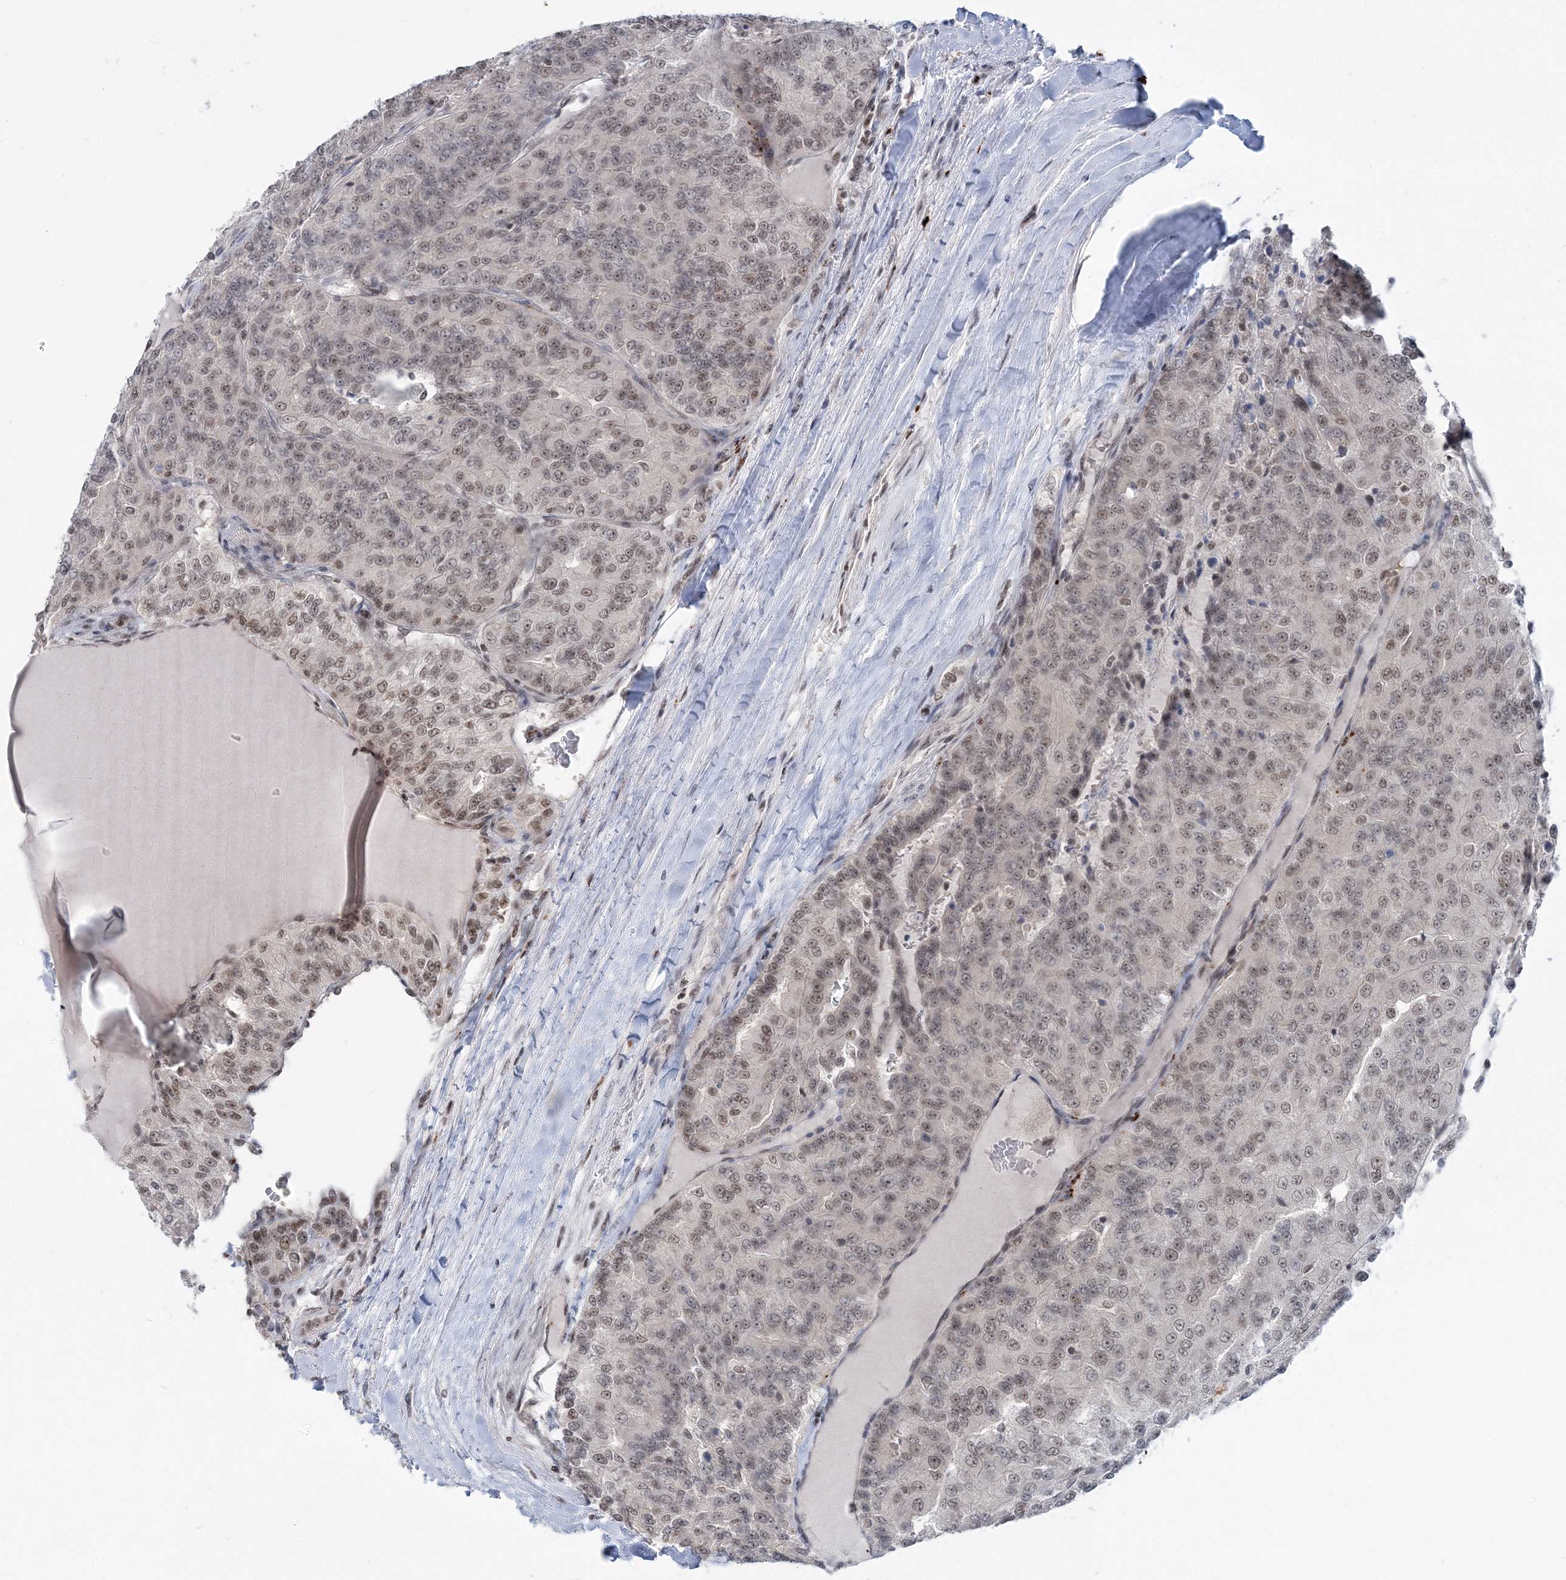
{"staining": {"intensity": "moderate", "quantity": "25%-75%", "location": "nuclear"}, "tissue": "renal cancer", "cell_type": "Tumor cells", "image_type": "cancer", "snomed": [{"axis": "morphology", "description": "Adenocarcinoma, NOS"}, {"axis": "topography", "description": "Kidney"}], "caption": "Protein expression analysis of renal adenocarcinoma exhibits moderate nuclear expression in approximately 25%-75% of tumor cells. (DAB = brown stain, brightfield microscopy at high magnification).", "gene": "PDS5A", "patient": {"sex": "female", "age": 63}}